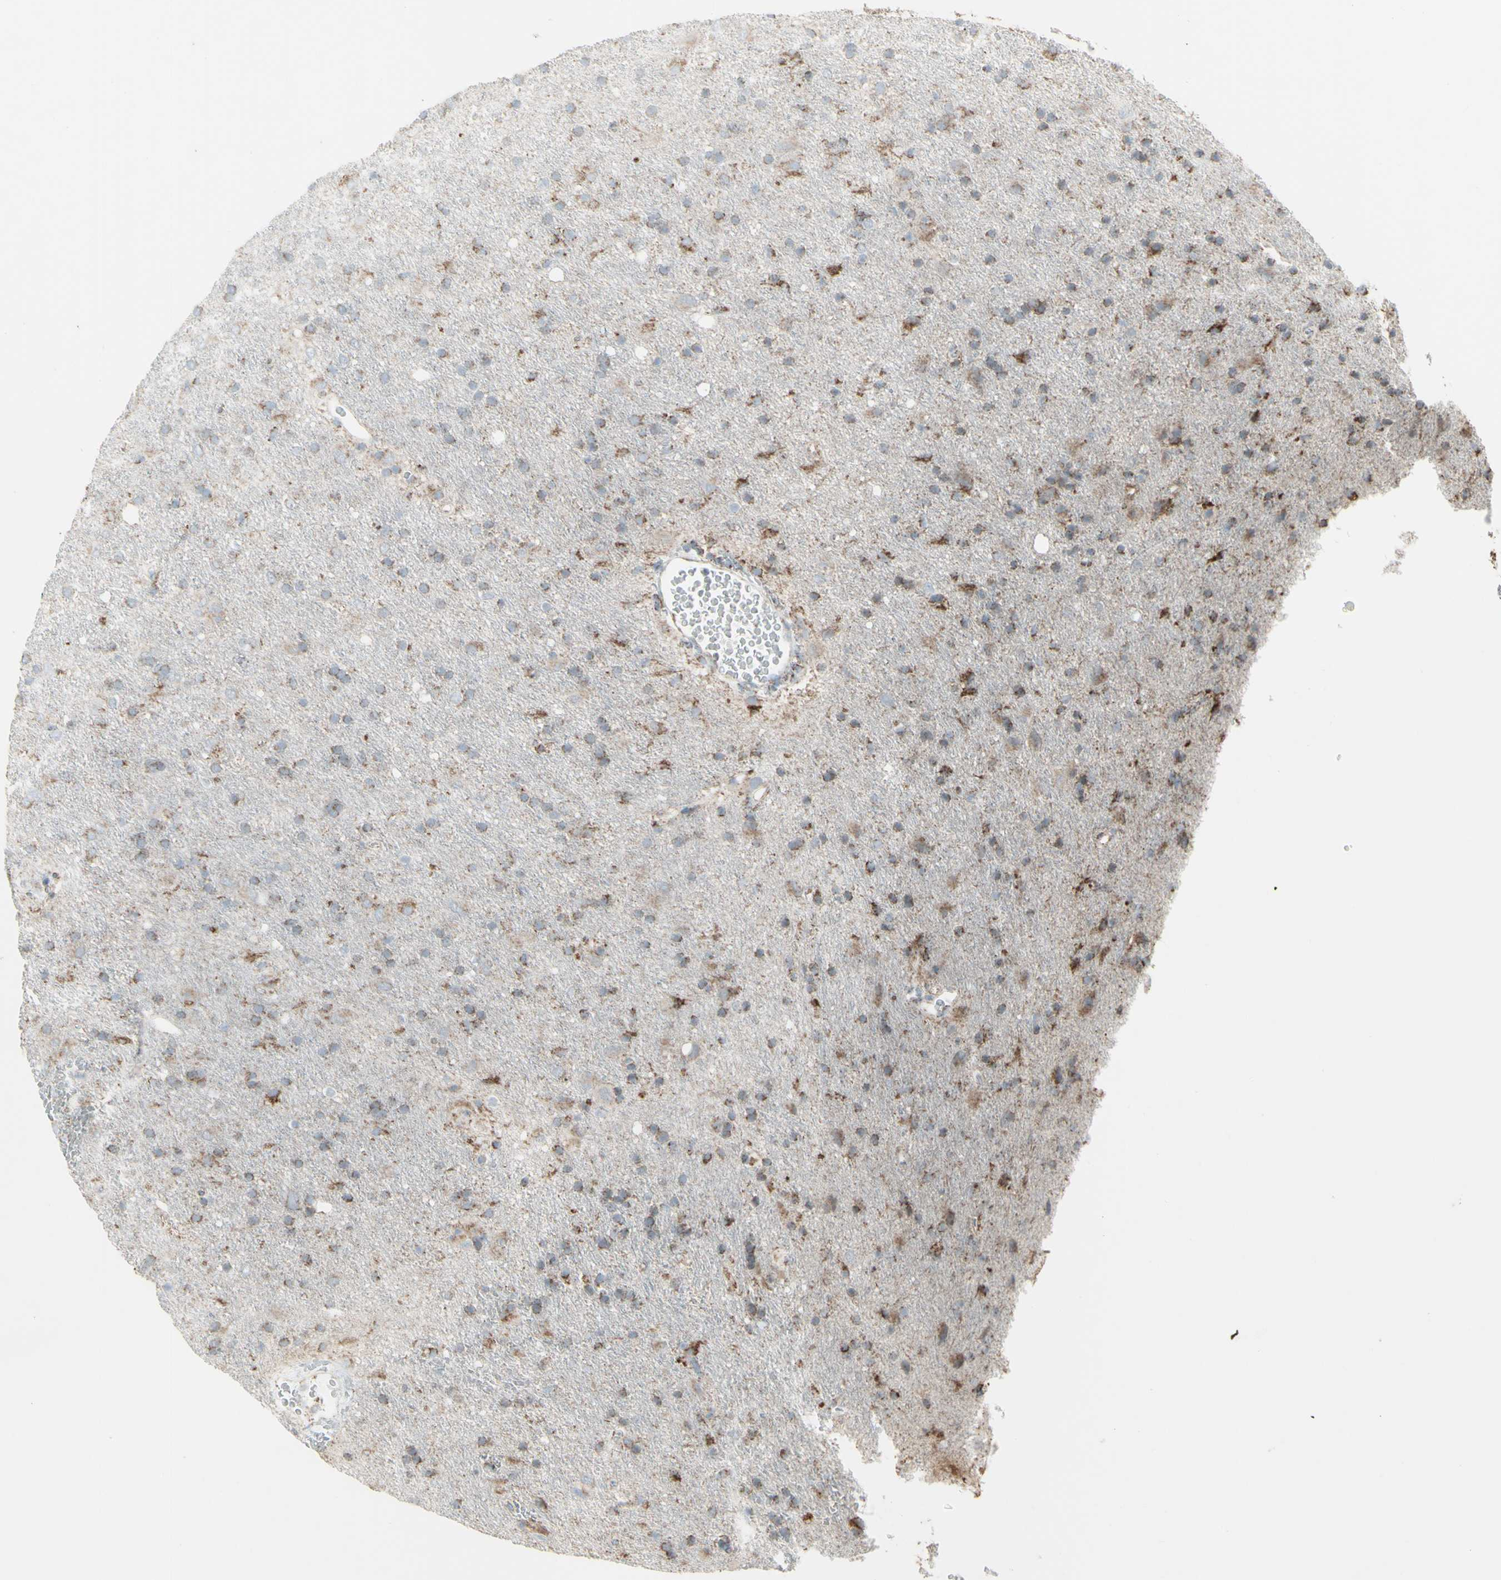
{"staining": {"intensity": "moderate", "quantity": ">75%", "location": "cytoplasmic/membranous"}, "tissue": "glioma", "cell_type": "Tumor cells", "image_type": "cancer", "snomed": [{"axis": "morphology", "description": "Glioma, malignant, Low grade"}, {"axis": "topography", "description": "Brain"}], "caption": "Glioma tissue reveals moderate cytoplasmic/membranous staining in approximately >75% of tumor cells, visualized by immunohistochemistry.", "gene": "PLGRKT", "patient": {"sex": "male", "age": 77}}